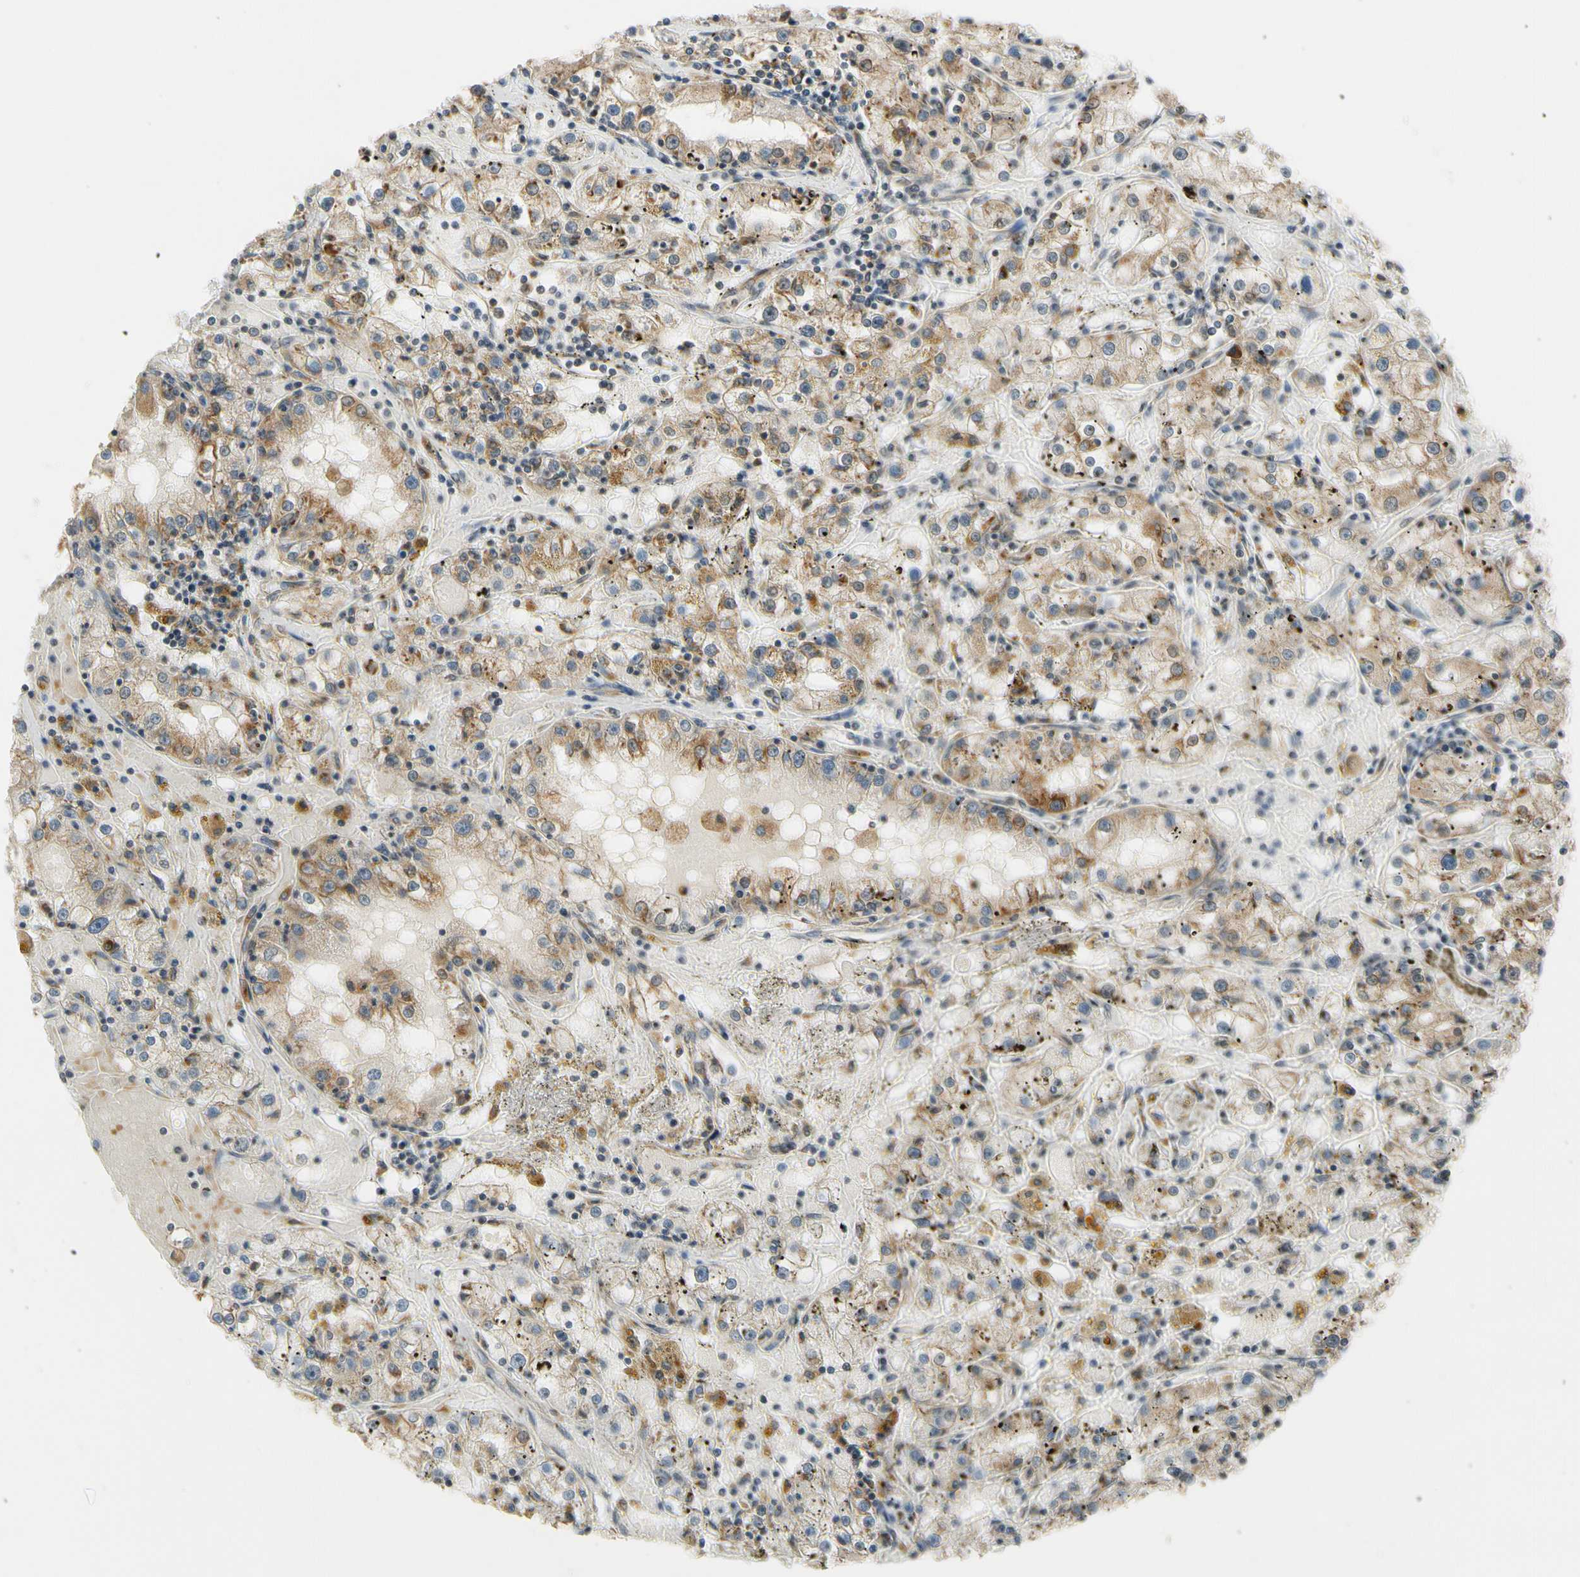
{"staining": {"intensity": "weak", "quantity": ">75%", "location": "cytoplasmic/membranous"}, "tissue": "renal cancer", "cell_type": "Tumor cells", "image_type": "cancer", "snomed": [{"axis": "morphology", "description": "Adenocarcinoma, NOS"}, {"axis": "topography", "description": "Kidney"}], "caption": "IHC photomicrograph of neoplastic tissue: renal adenocarcinoma stained using immunohistochemistry (IHC) demonstrates low levels of weak protein expression localized specifically in the cytoplasmic/membranous of tumor cells, appearing as a cytoplasmic/membranous brown color.", "gene": "RPN2", "patient": {"sex": "male", "age": 56}}